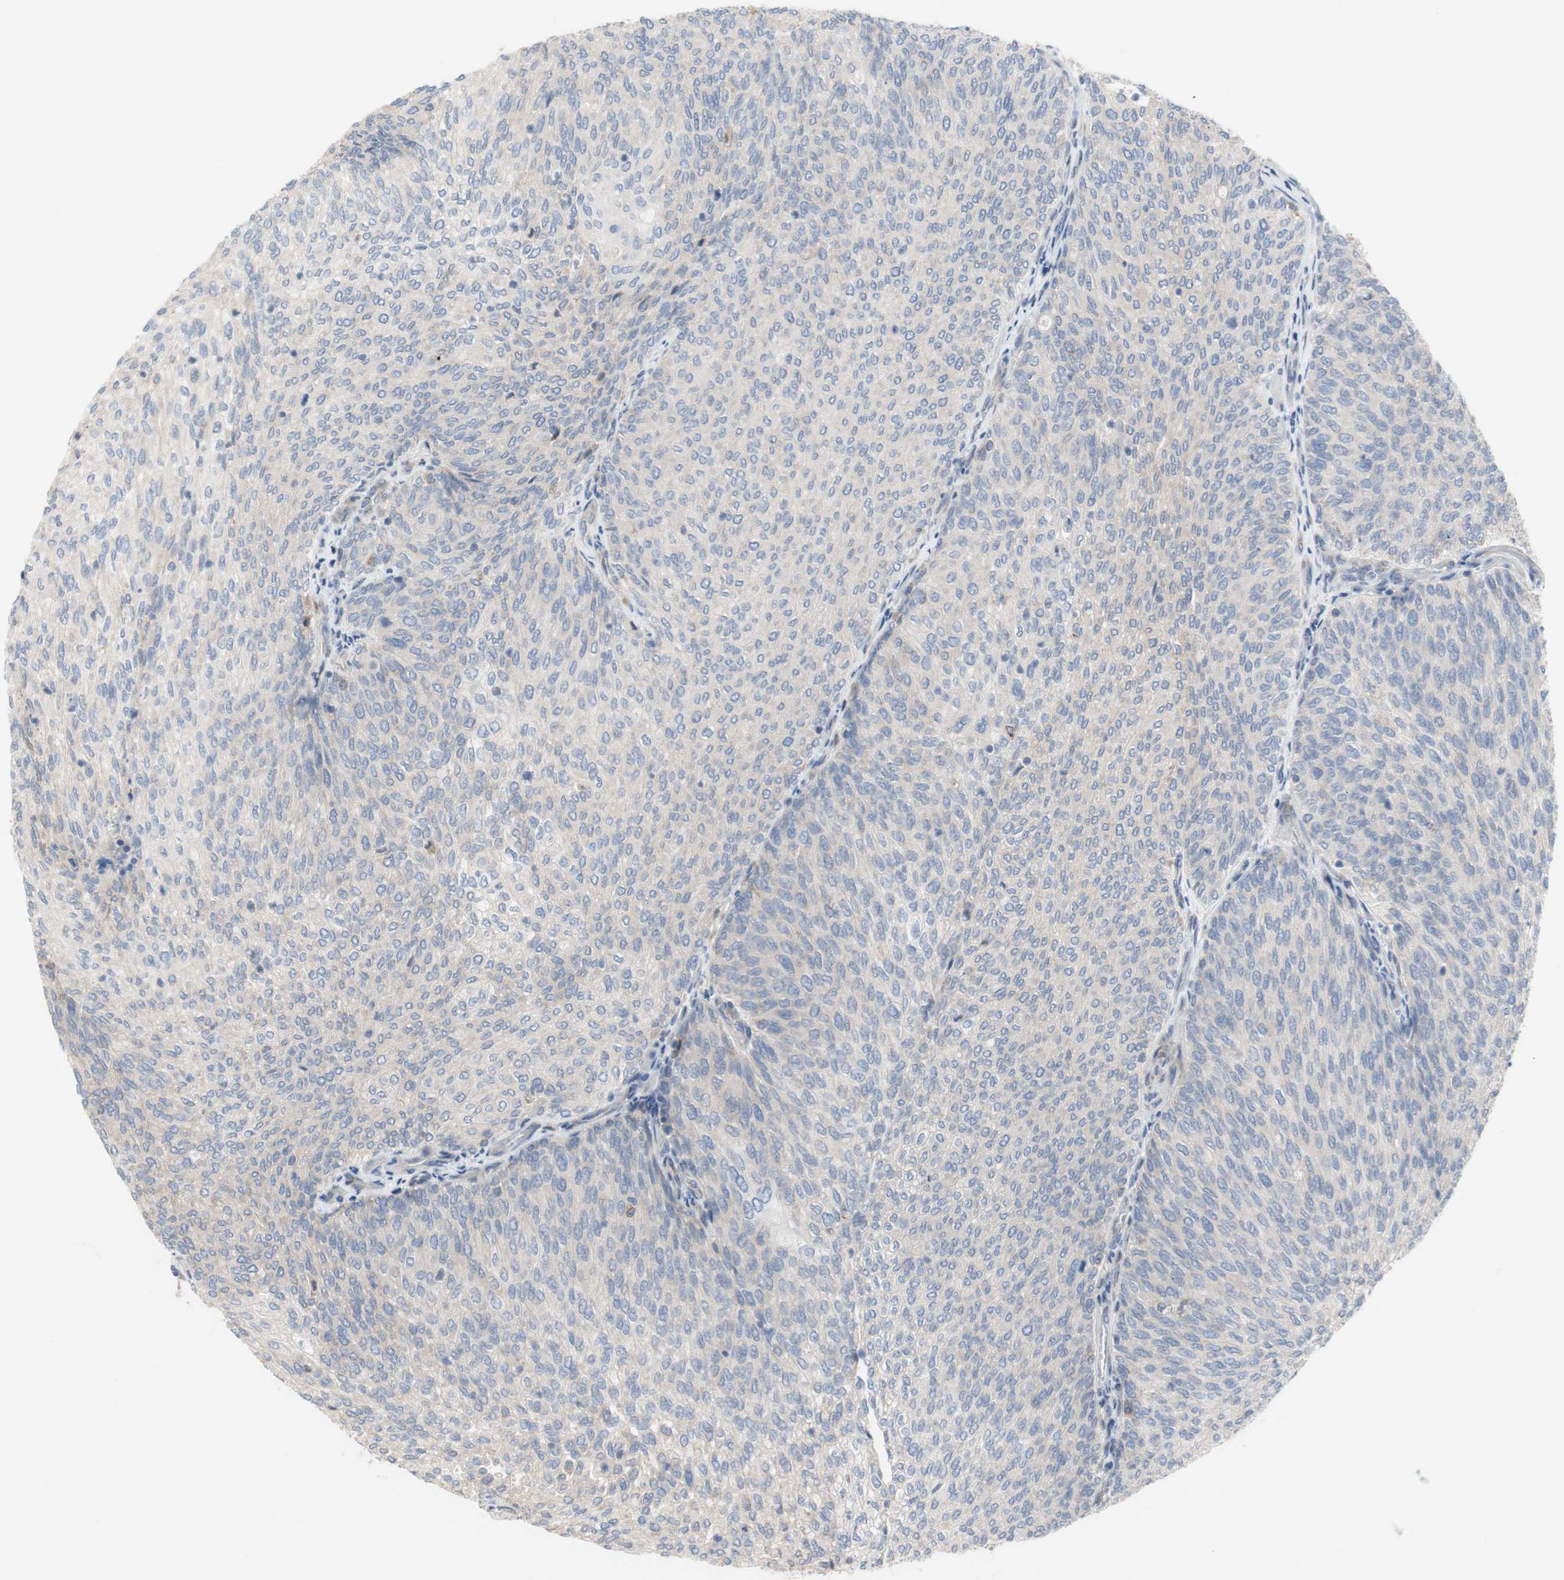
{"staining": {"intensity": "negative", "quantity": "none", "location": "none"}, "tissue": "urothelial cancer", "cell_type": "Tumor cells", "image_type": "cancer", "snomed": [{"axis": "morphology", "description": "Urothelial carcinoma, Low grade"}, {"axis": "topography", "description": "Urinary bladder"}], "caption": "Image shows no significant protein expression in tumor cells of urothelial carcinoma (low-grade).", "gene": "TTC14", "patient": {"sex": "female", "age": 79}}